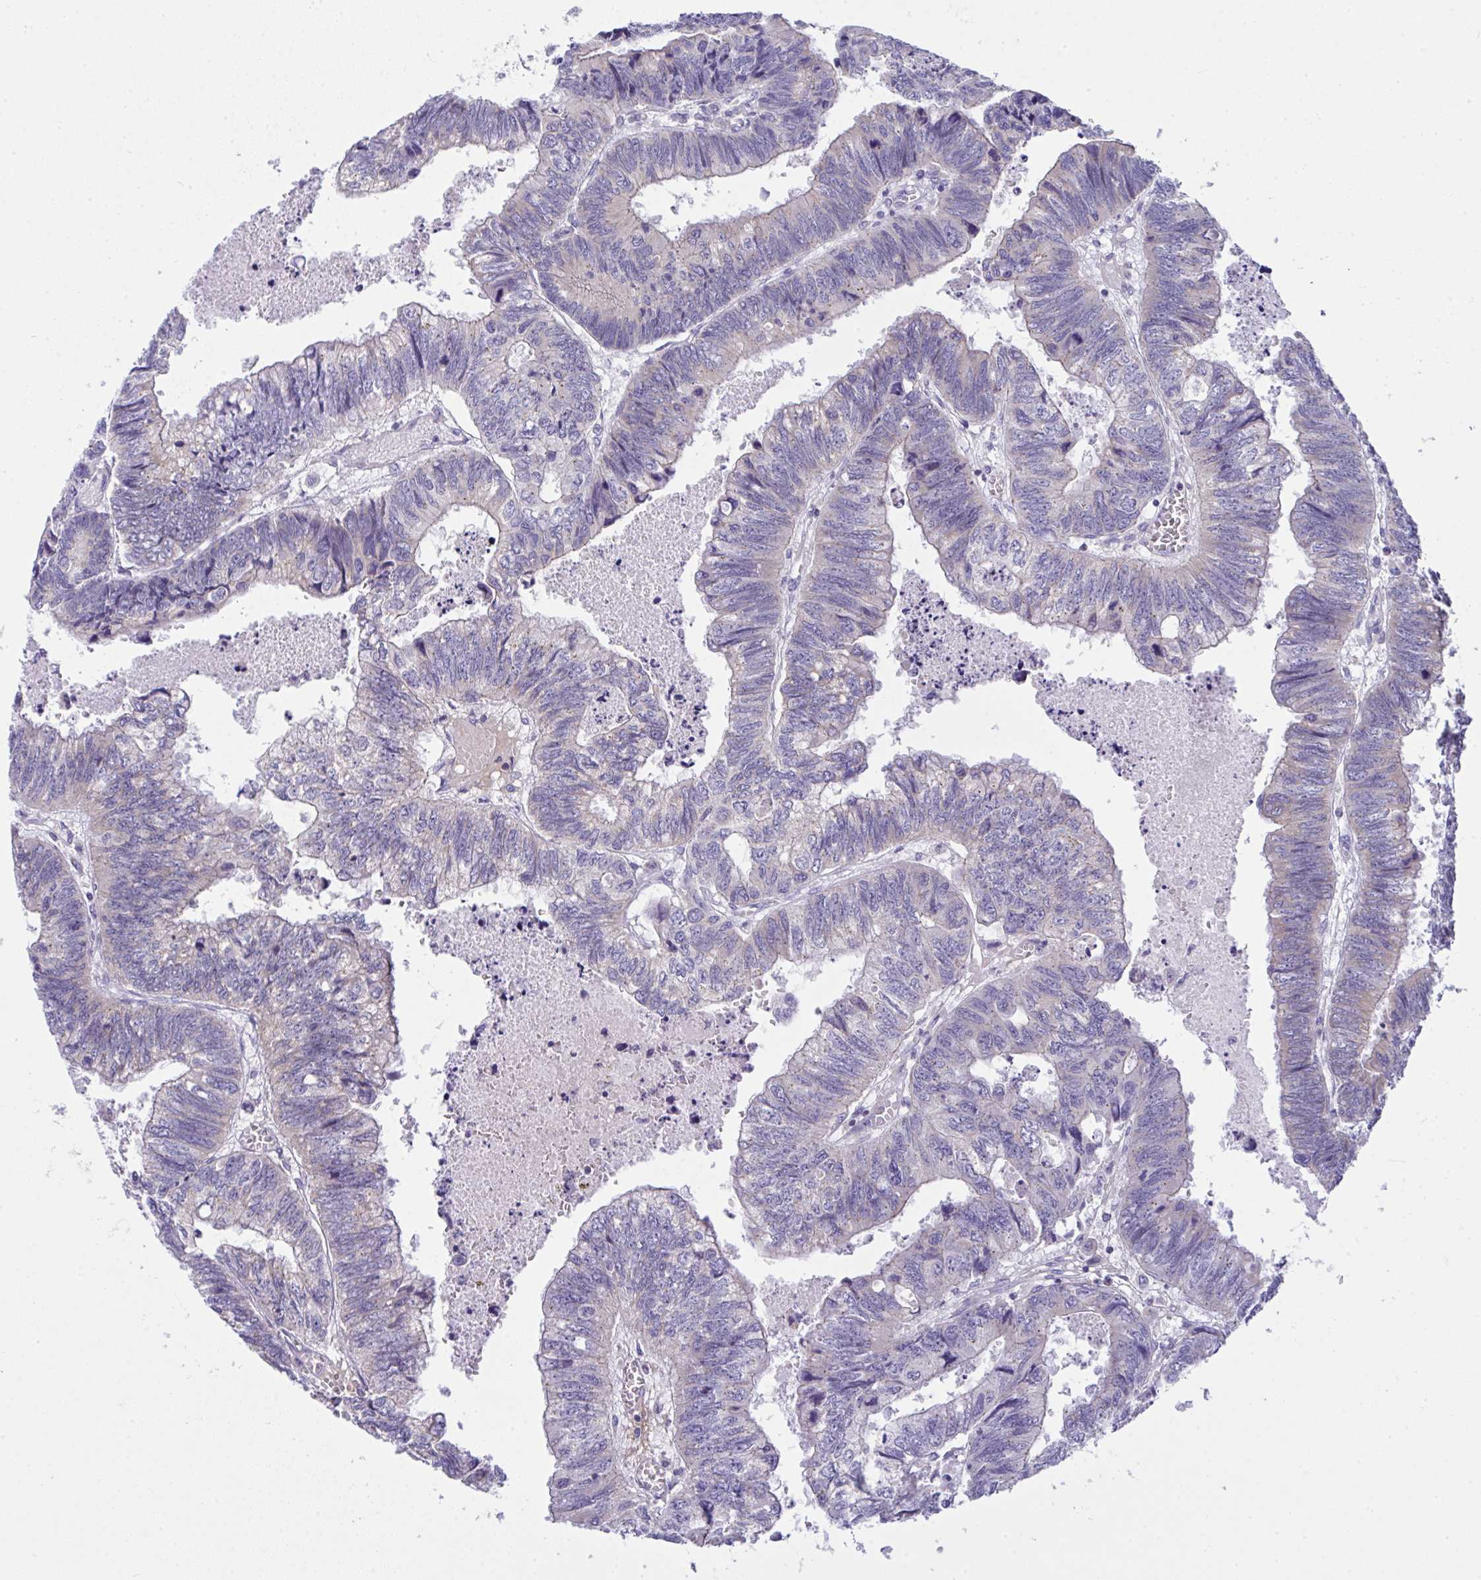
{"staining": {"intensity": "weak", "quantity": "<25%", "location": "cytoplasmic/membranous"}, "tissue": "colorectal cancer", "cell_type": "Tumor cells", "image_type": "cancer", "snomed": [{"axis": "morphology", "description": "Adenocarcinoma, NOS"}, {"axis": "topography", "description": "Colon"}], "caption": "Colorectal adenocarcinoma was stained to show a protein in brown. There is no significant positivity in tumor cells. (Immunohistochemistry, brightfield microscopy, high magnification).", "gene": "PLA2G12B", "patient": {"sex": "male", "age": 62}}